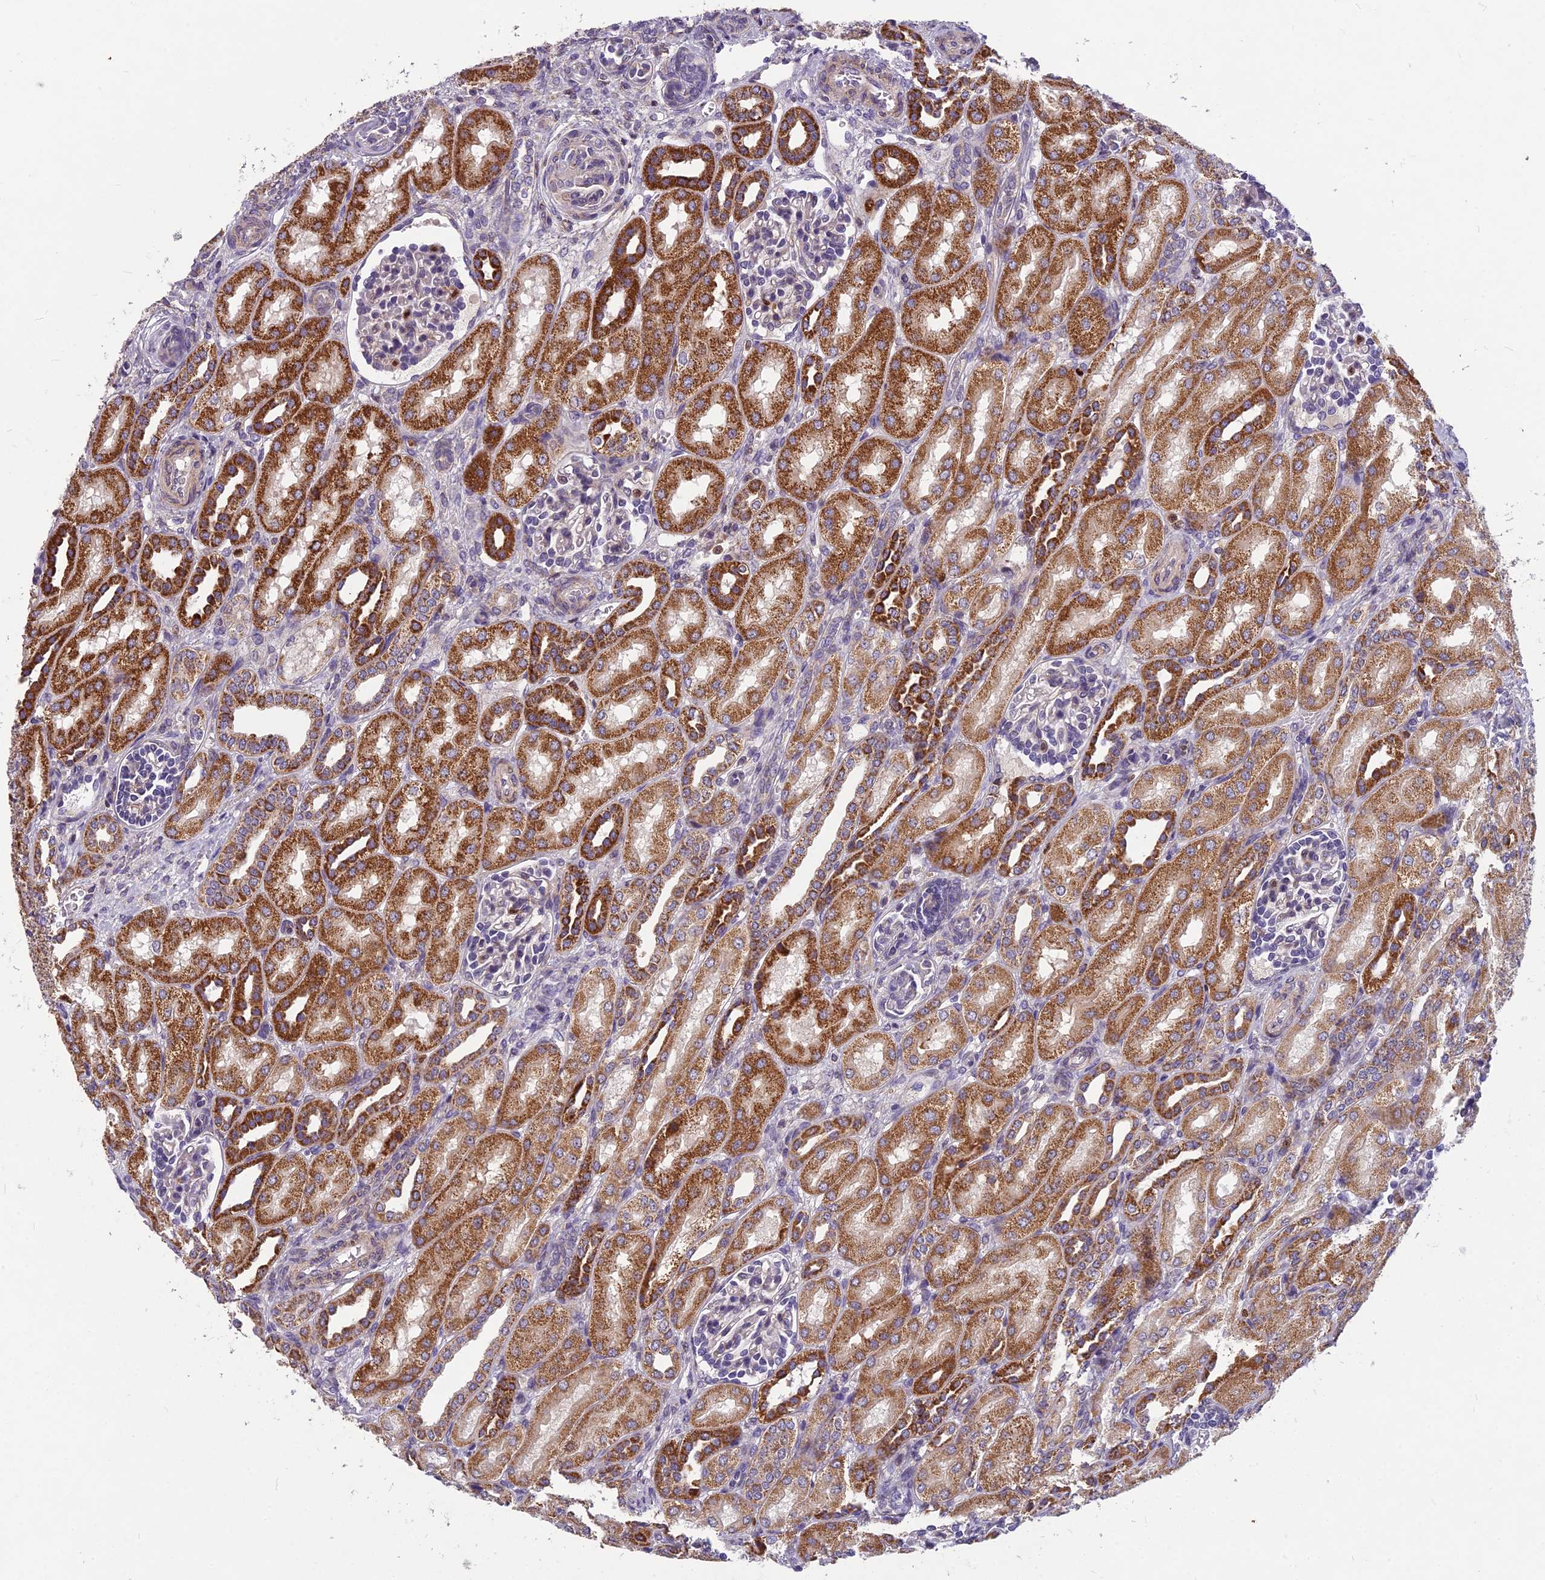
{"staining": {"intensity": "negative", "quantity": "none", "location": "none"}, "tissue": "kidney", "cell_type": "Cells in glomeruli", "image_type": "normal", "snomed": [{"axis": "morphology", "description": "Normal tissue, NOS"}, {"axis": "morphology", "description": "Neoplasm, malignant, NOS"}, {"axis": "topography", "description": "Kidney"}], "caption": "Immunohistochemistry photomicrograph of benign kidney stained for a protein (brown), which demonstrates no staining in cells in glomeruli. (IHC, brightfield microscopy, high magnification).", "gene": "ENSG00000188897", "patient": {"sex": "female", "age": 1}}